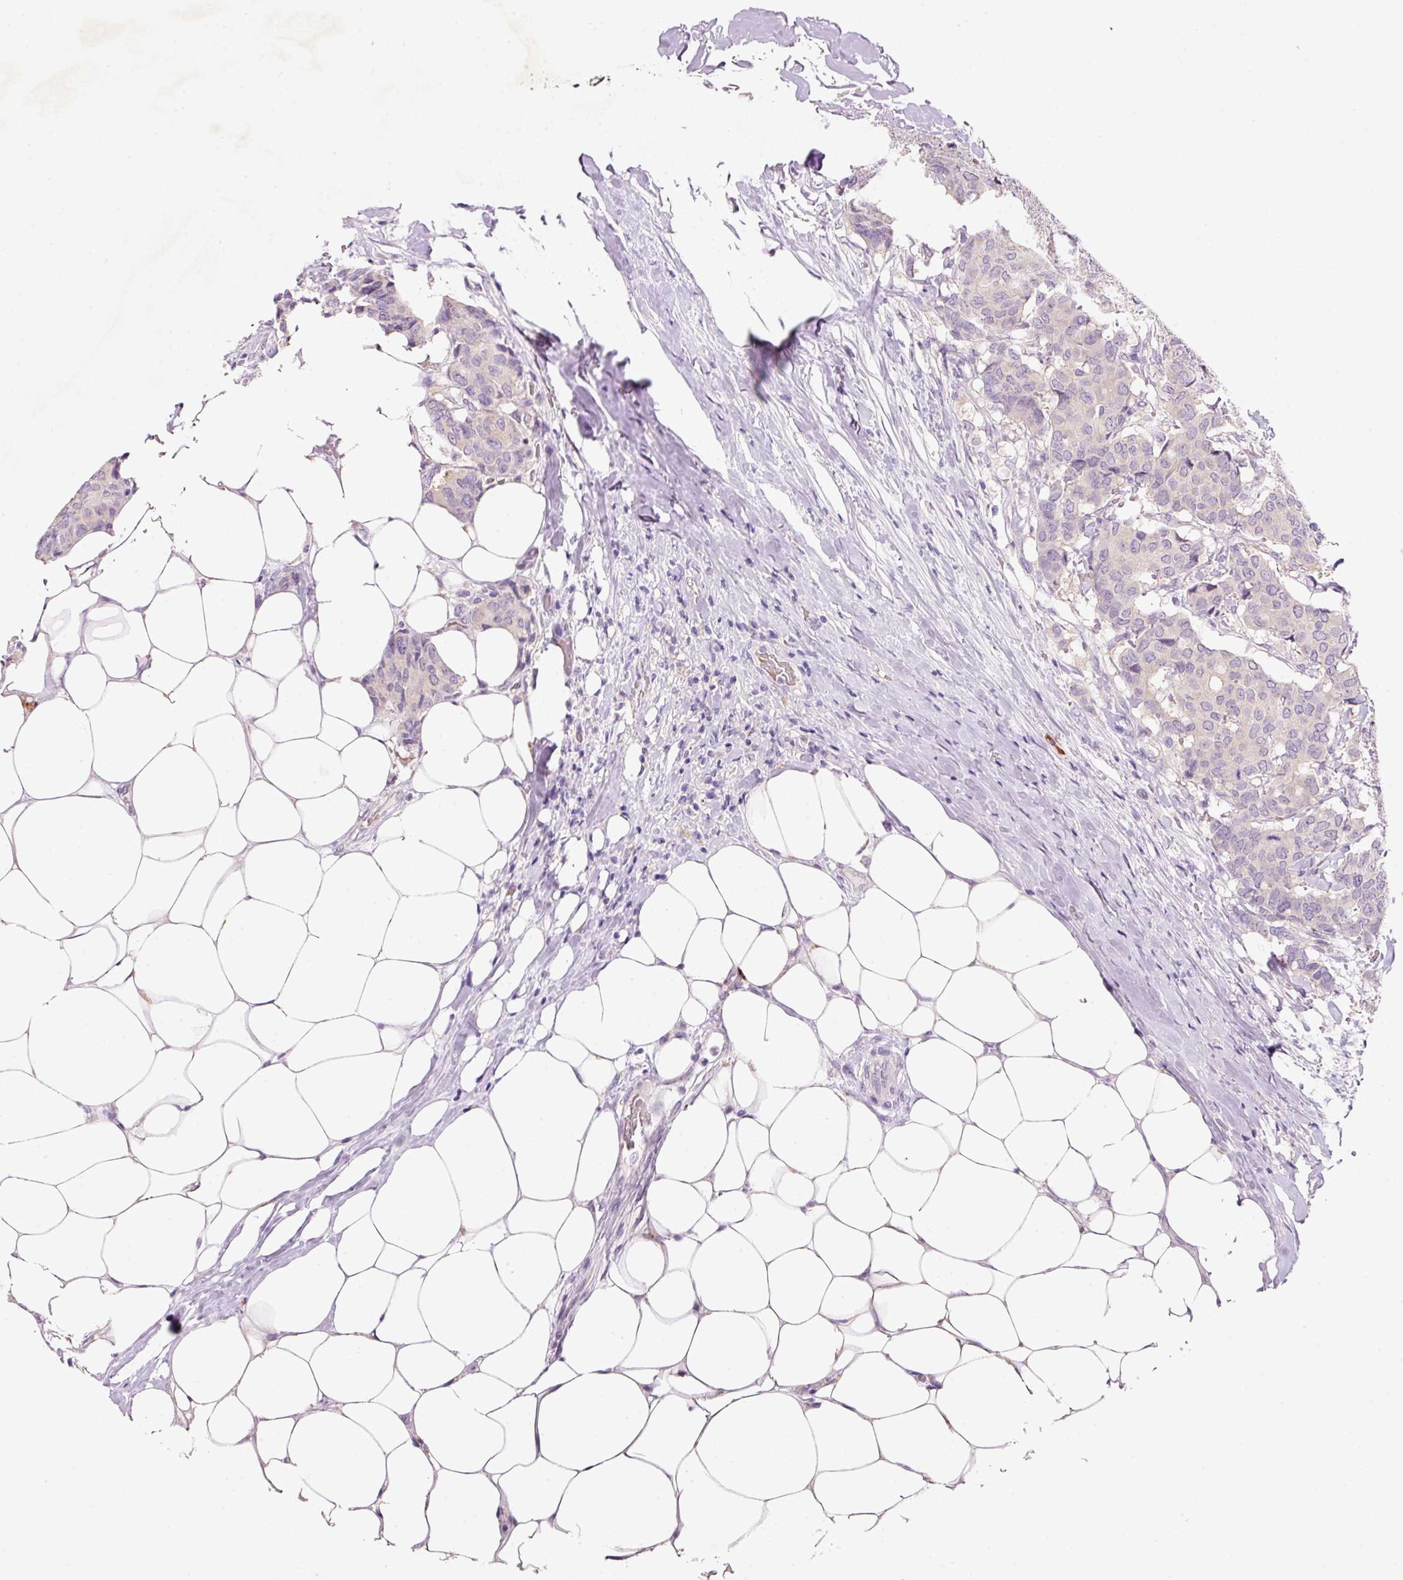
{"staining": {"intensity": "negative", "quantity": "none", "location": "none"}, "tissue": "breast cancer", "cell_type": "Tumor cells", "image_type": "cancer", "snomed": [{"axis": "morphology", "description": "Duct carcinoma"}, {"axis": "topography", "description": "Breast"}], "caption": "IHC of human breast cancer (intraductal carcinoma) reveals no staining in tumor cells.", "gene": "TENT5C", "patient": {"sex": "female", "age": 75}}